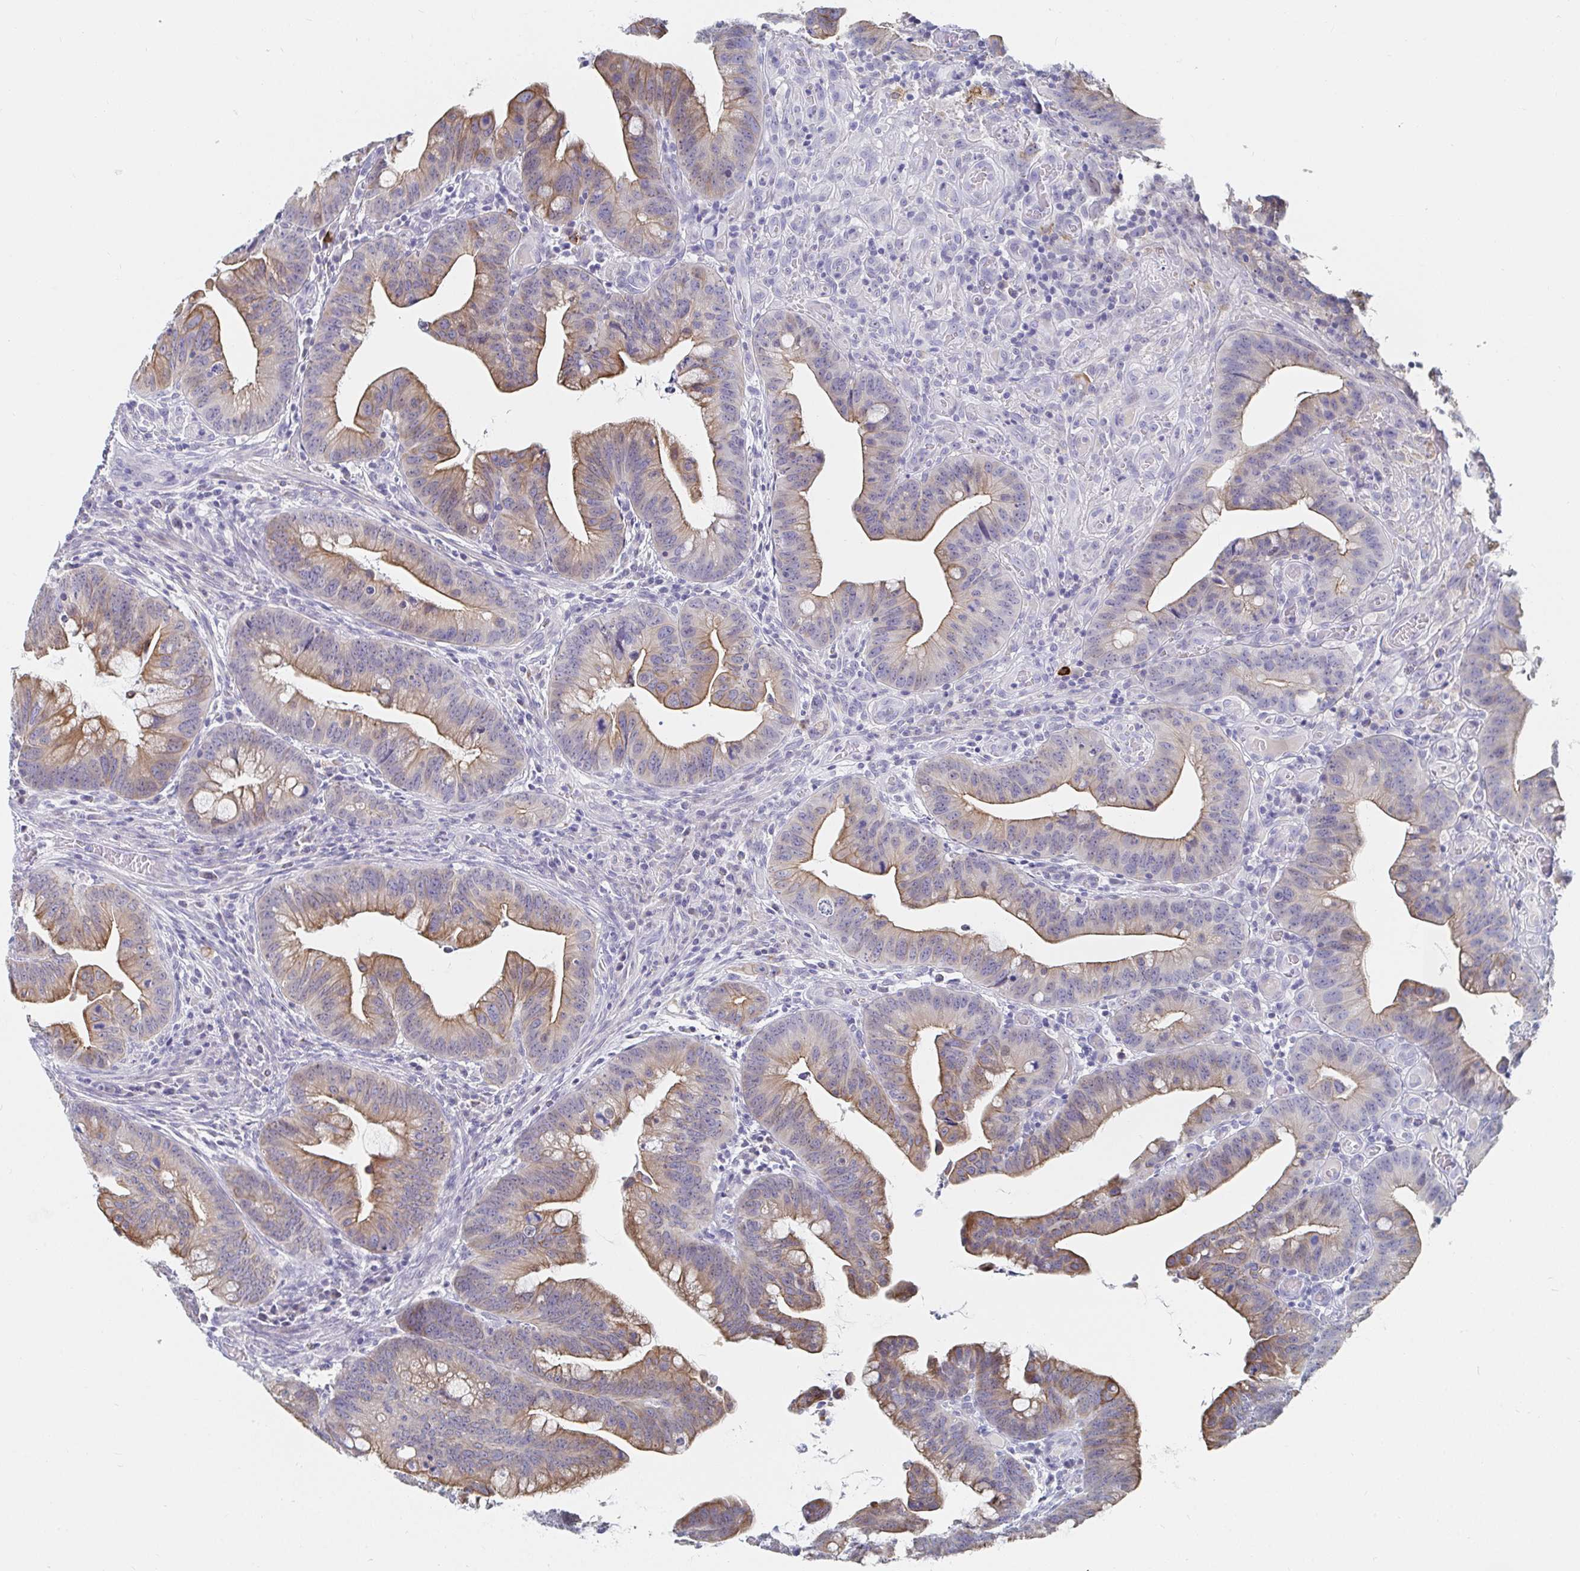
{"staining": {"intensity": "moderate", "quantity": ">75%", "location": "cytoplasmic/membranous"}, "tissue": "colorectal cancer", "cell_type": "Tumor cells", "image_type": "cancer", "snomed": [{"axis": "morphology", "description": "Adenocarcinoma, NOS"}, {"axis": "topography", "description": "Colon"}], "caption": "Immunohistochemical staining of human colorectal cancer (adenocarcinoma) shows moderate cytoplasmic/membranous protein positivity in about >75% of tumor cells.", "gene": "ZNF430", "patient": {"sex": "male", "age": 62}}